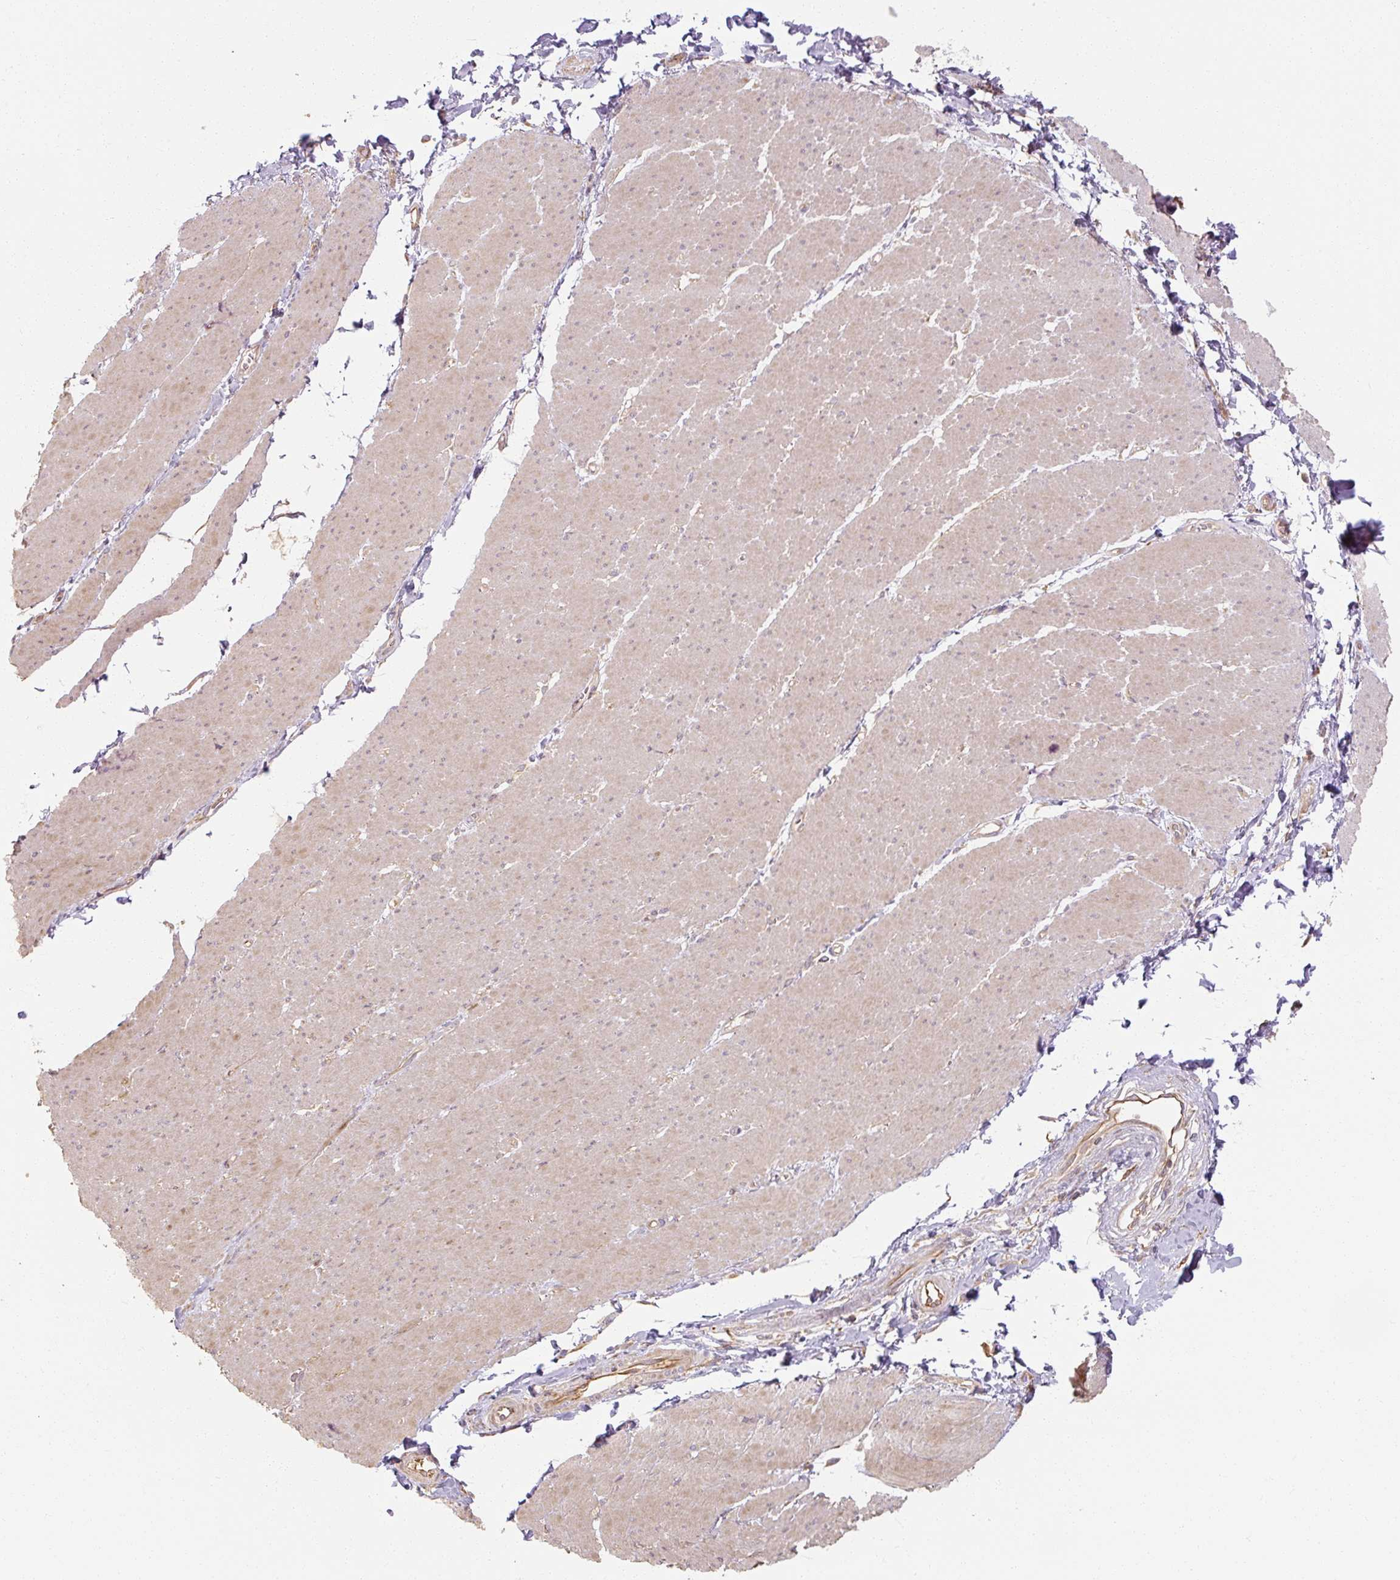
{"staining": {"intensity": "moderate", "quantity": "<25%", "location": "cytoplasmic/membranous"}, "tissue": "smooth muscle", "cell_type": "Smooth muscle cells", "image_type": "normal", "snomed": [{"axis": "morphology", "description": "Normal tissue, NOS"}, {"axis": "topography", "description": "Smooth muscle"}, {"axis": "topography", "description": "Rectum"}], "caption": "Immunohistochemistry (IHC) (DAB (3,3'-diaminobenzidine)) staining of unremarkable human smooth muscle exhibits moderate cytoplasmic/membranous protein staining in approximately <25% of smooth muscle cells.", "gene": "RB1CC1", "patient": {"sex": "male", "age": 53}}